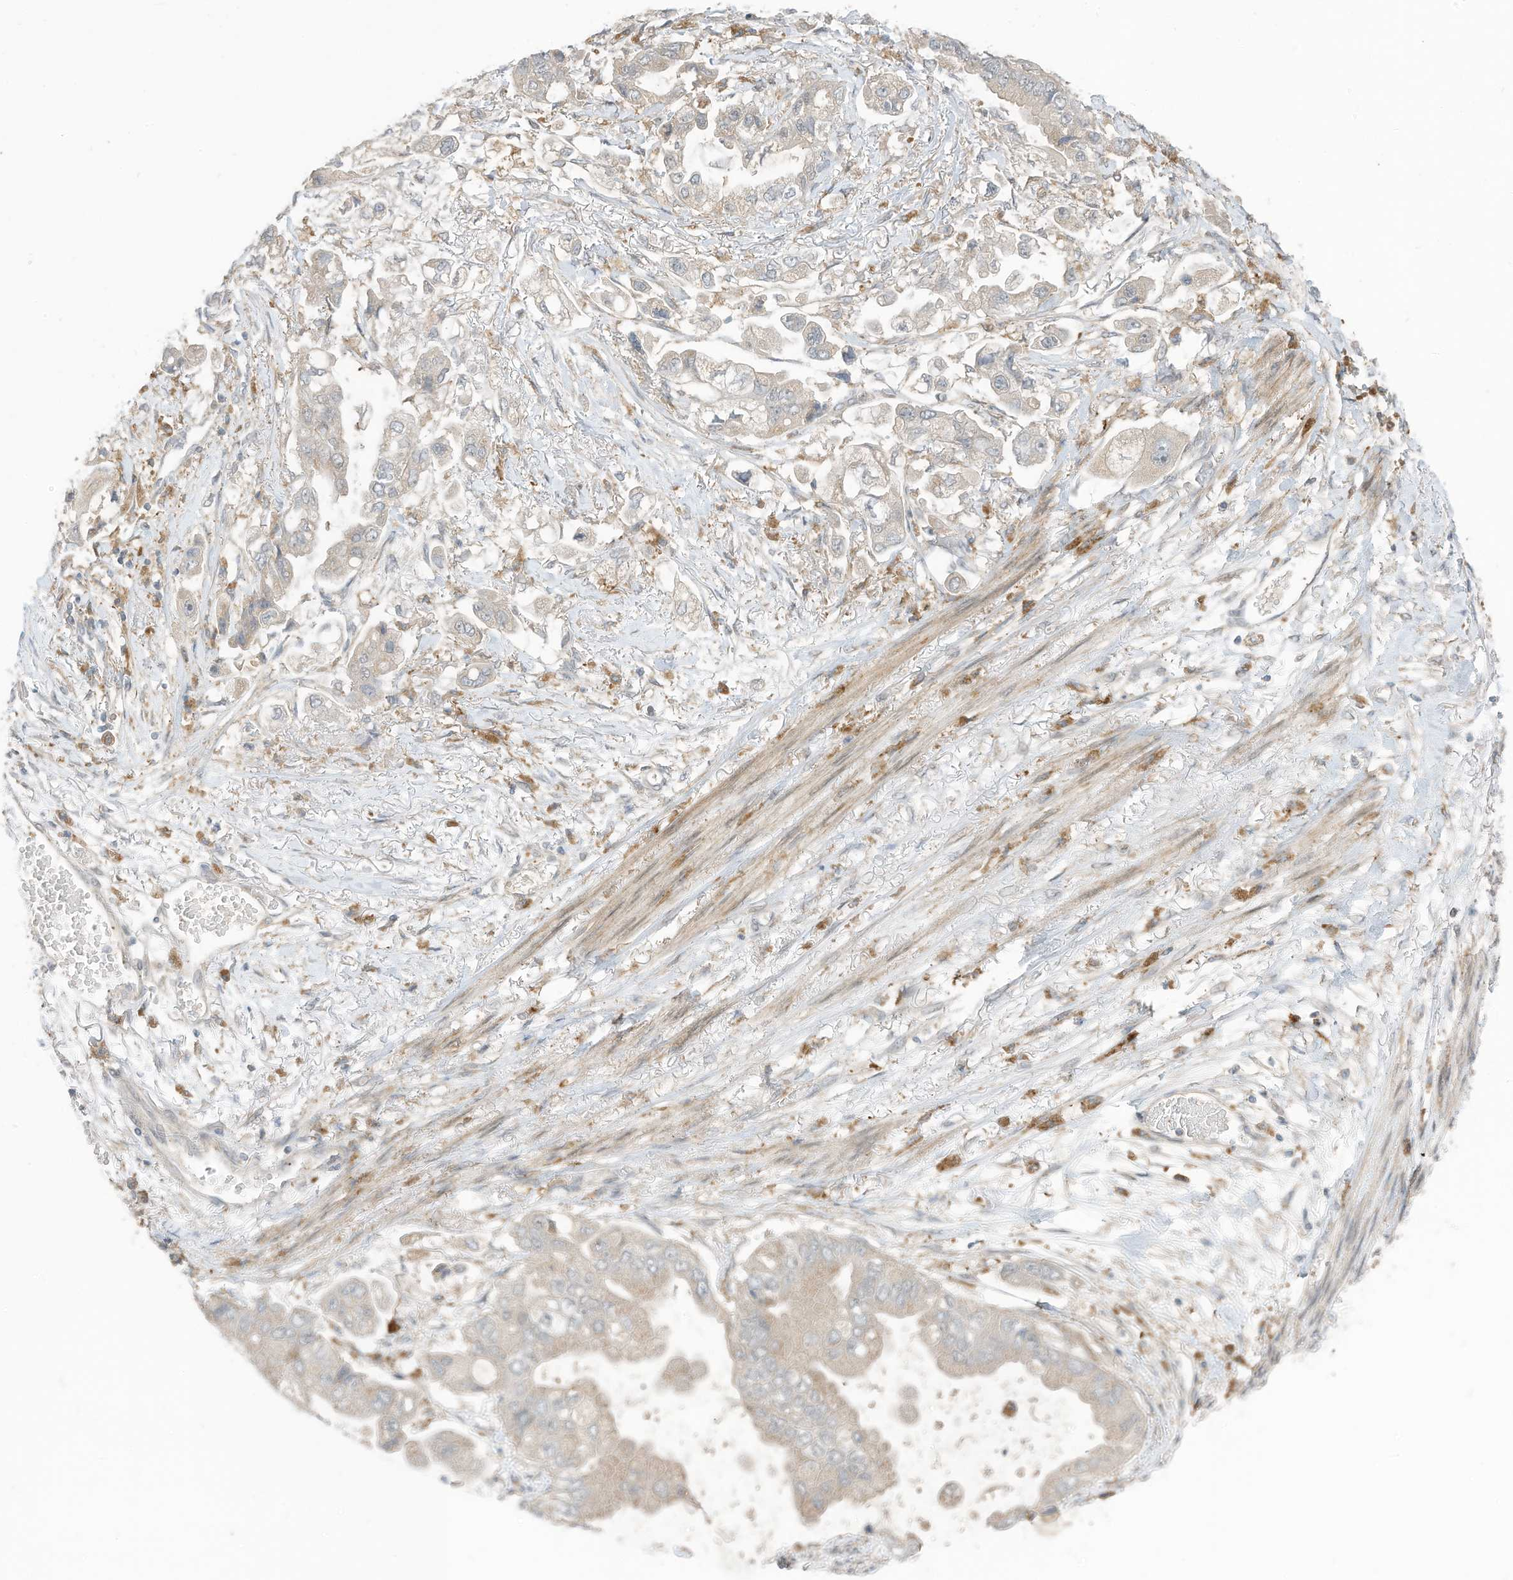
{"staining": {"intensity": "weak", "quantity": "<25%", "location": "cytoplasmic/membranous"}, "tissue": "stomach cancer", "cell_type": "Tumor cells", "image_type": "cancer", "snomed": [{"axis": "morphology", "description": "Adenocarcinoma, NOS"}, {"axis": "topography", "description": "Stomach"}], "caption": "DAB immunohistochemical staining of stomach adenocarcinoma exhibits no significant staining in tumor cells.", "gene": "DZIP3", "patient": {"sex": "male", "age": 62}}